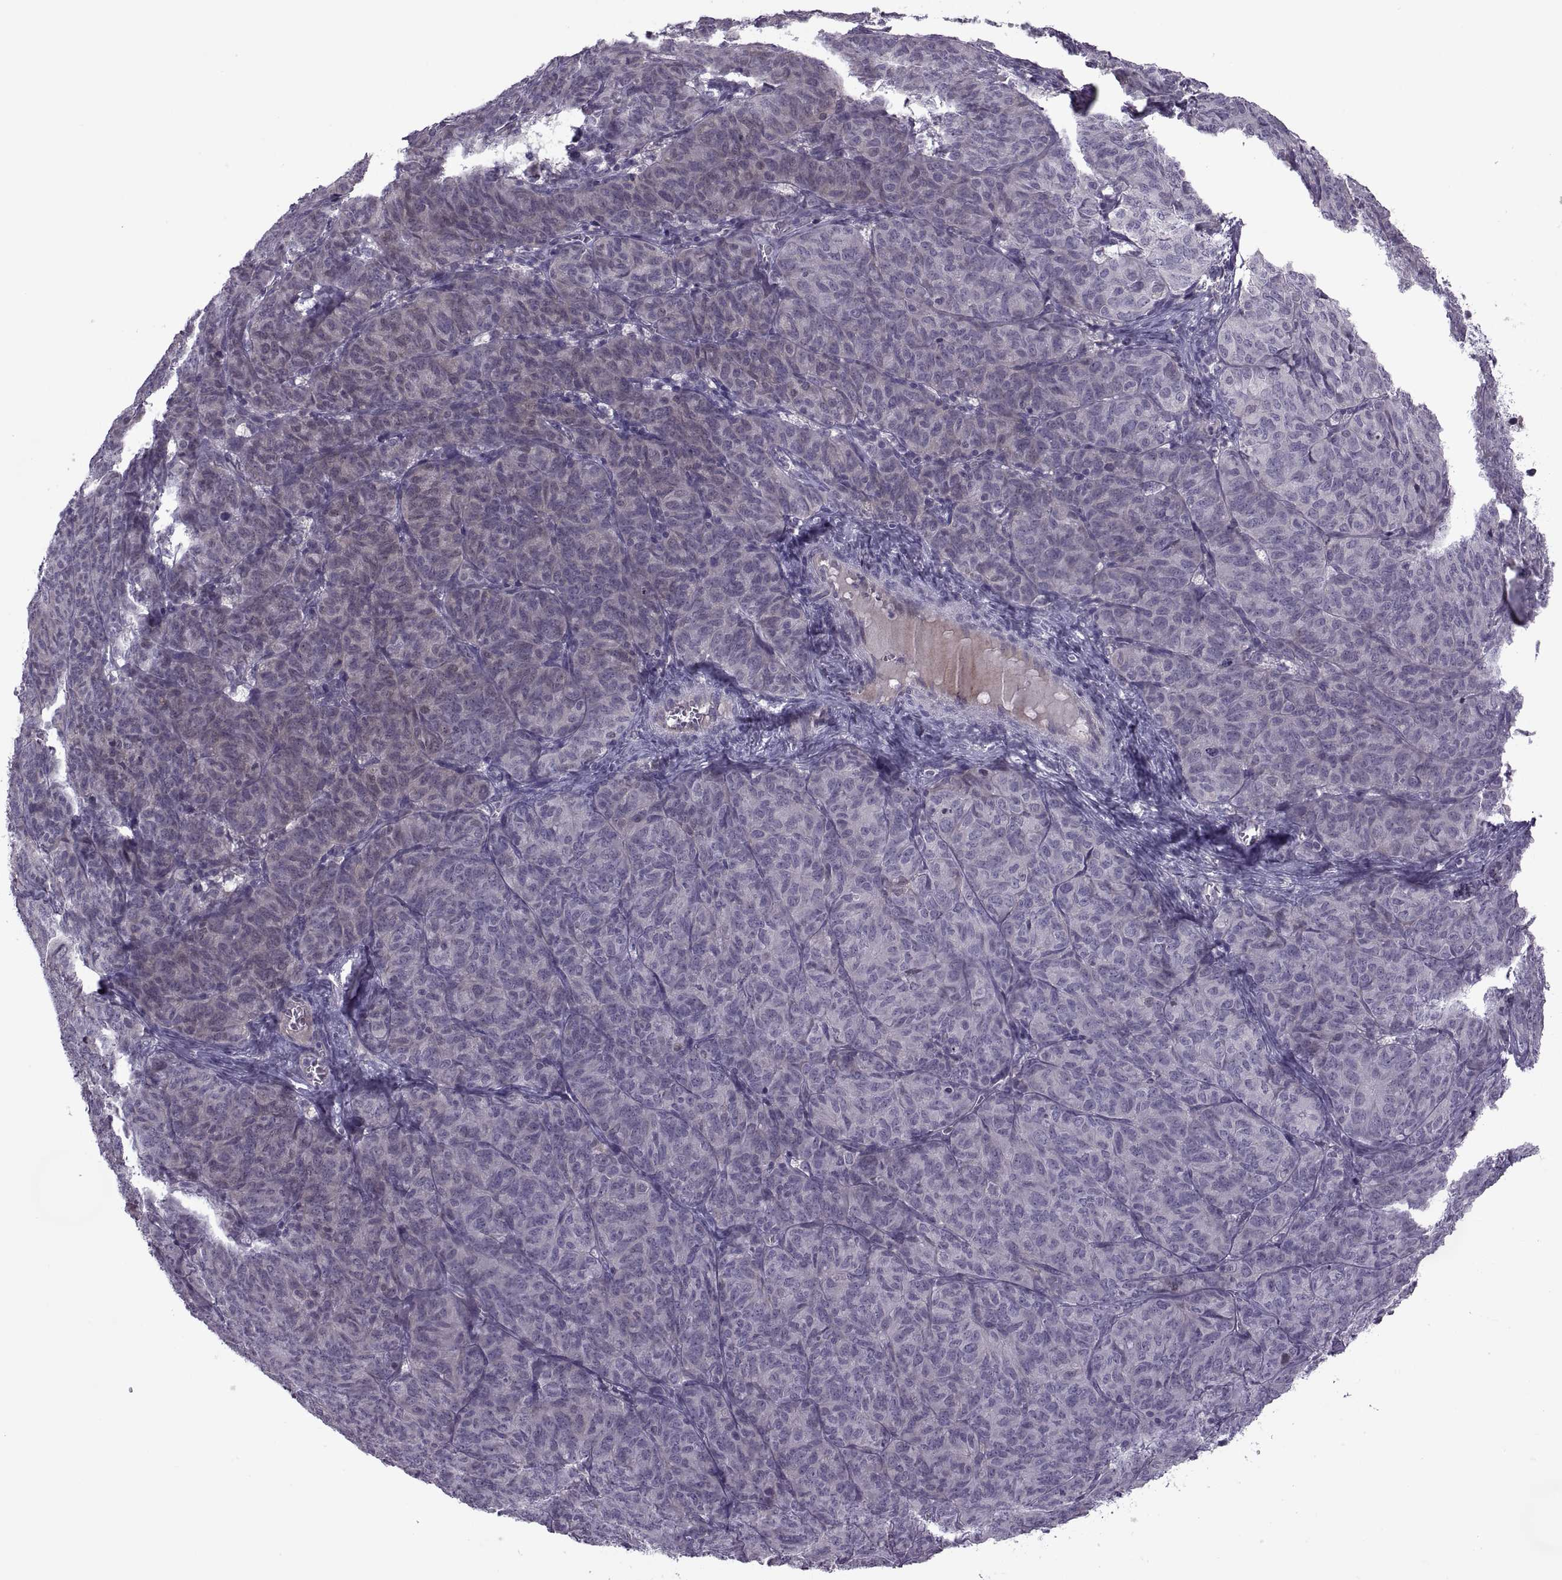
{"staining": {"intensity": "negative", "quantity": "none", "location": "none"}, "tissue": "ovarian cancer", "cell_type": "Tumor cells", "image_type": "cancer", "snomed": [{"axis": "morphology", "description": "Carcinoma, endometroid"}, {"axis": "topography", "description": "Ovary"}], "caption": "Tumor cells show no significant expression in ovarian cancer.", "gene": "ODF3", "patient": {"sex": "female", "age": 80}}